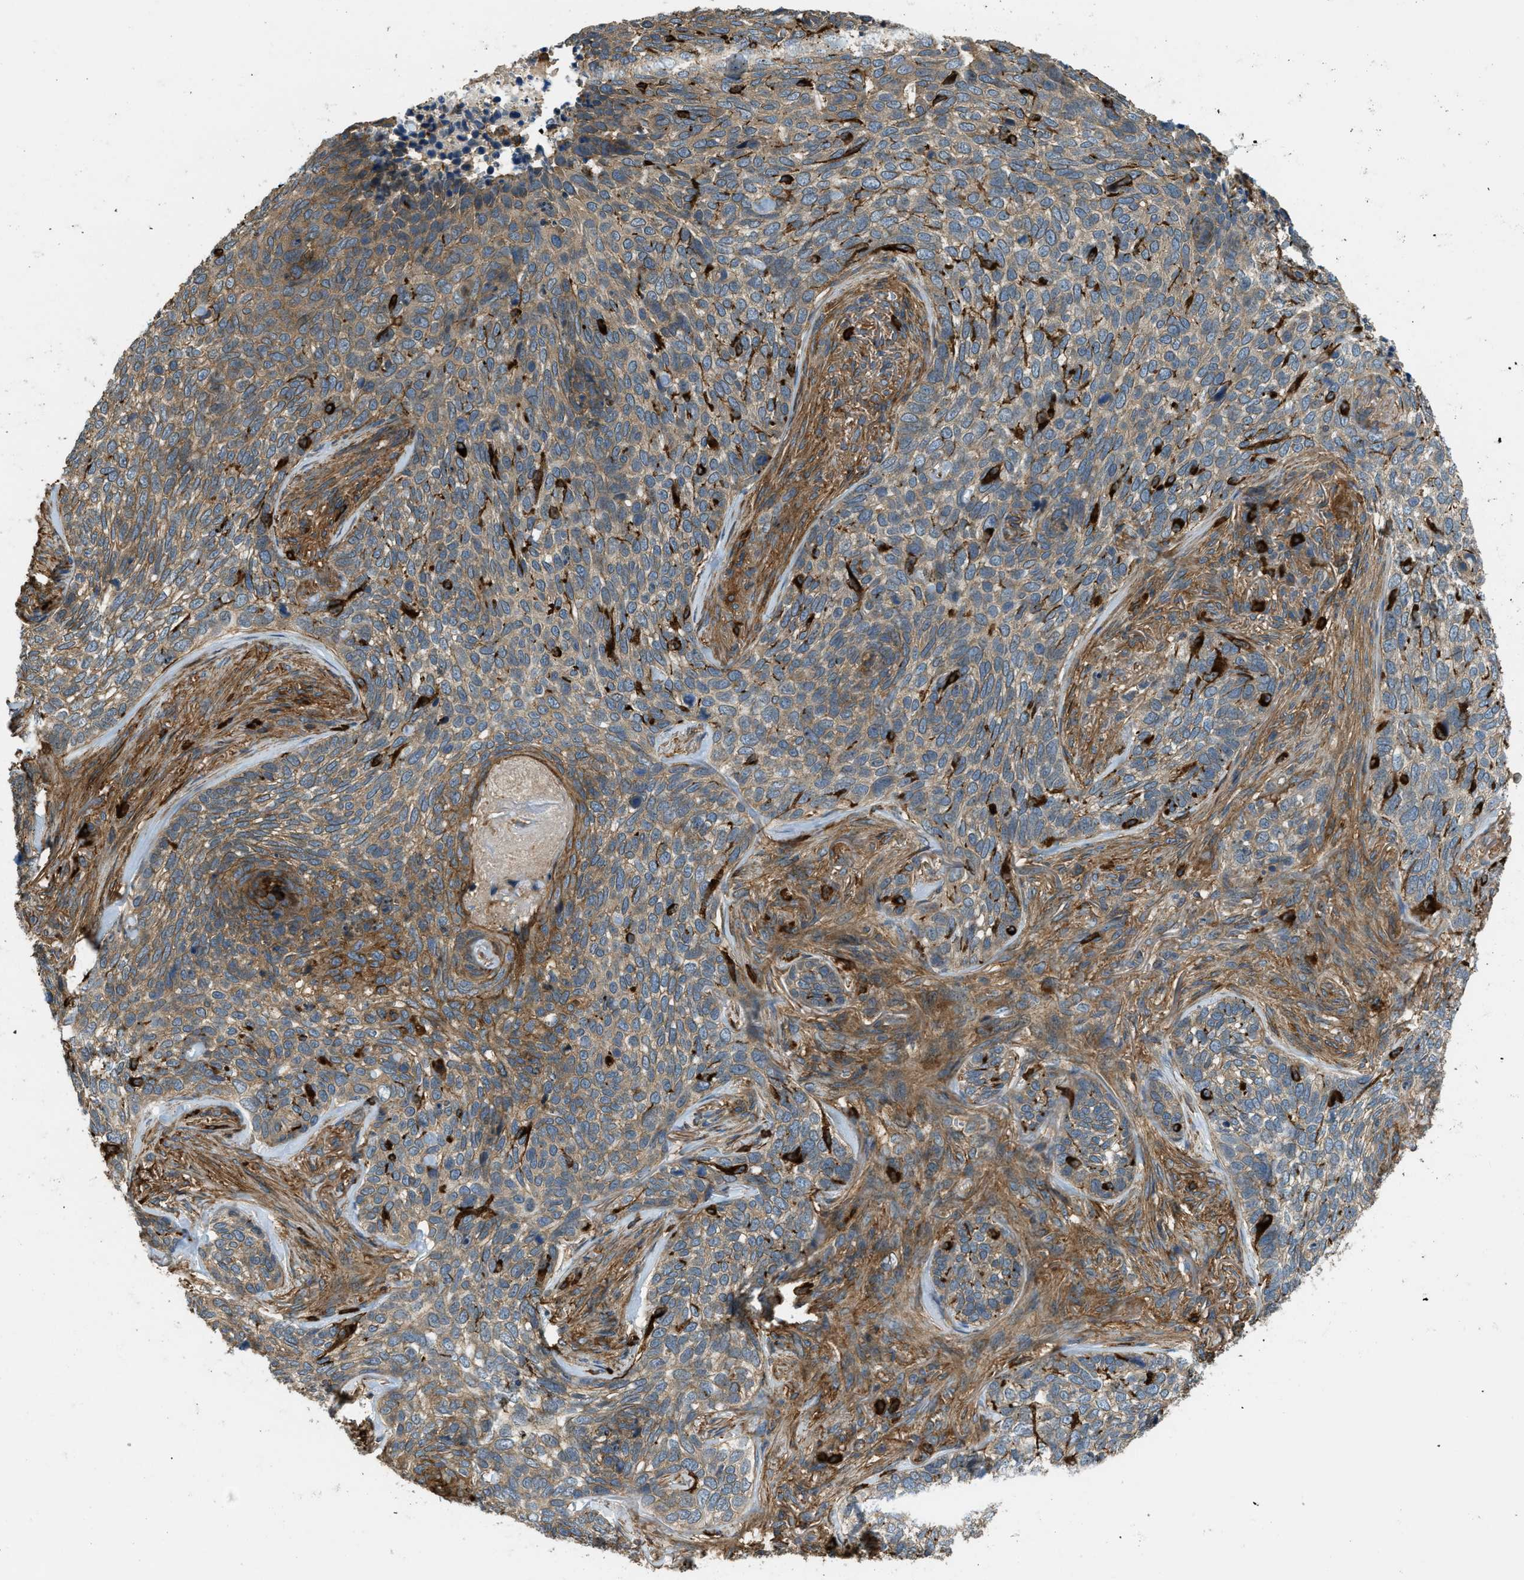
{"staining": {"intensity": "weak", "quantity": ">75%", "location": "cytoplasmic/membranous"}, "tissue": "skin cancer", "cell_type": "Tumor cells", "image_type": "cancer", "snomed": [{"axis": "morphology", "description": "Basal cell carcinoma"}, {"axis": "topography", "description": "Skin"}], "caption": "Basal cell carcinoma (skin) stained for a protein (brown) displays weak cytoplasmic/membranous positive positivity in about >75% of tumor cells.", "gene": "BAG4", "patient": {"sex": "female", "age": 64}}